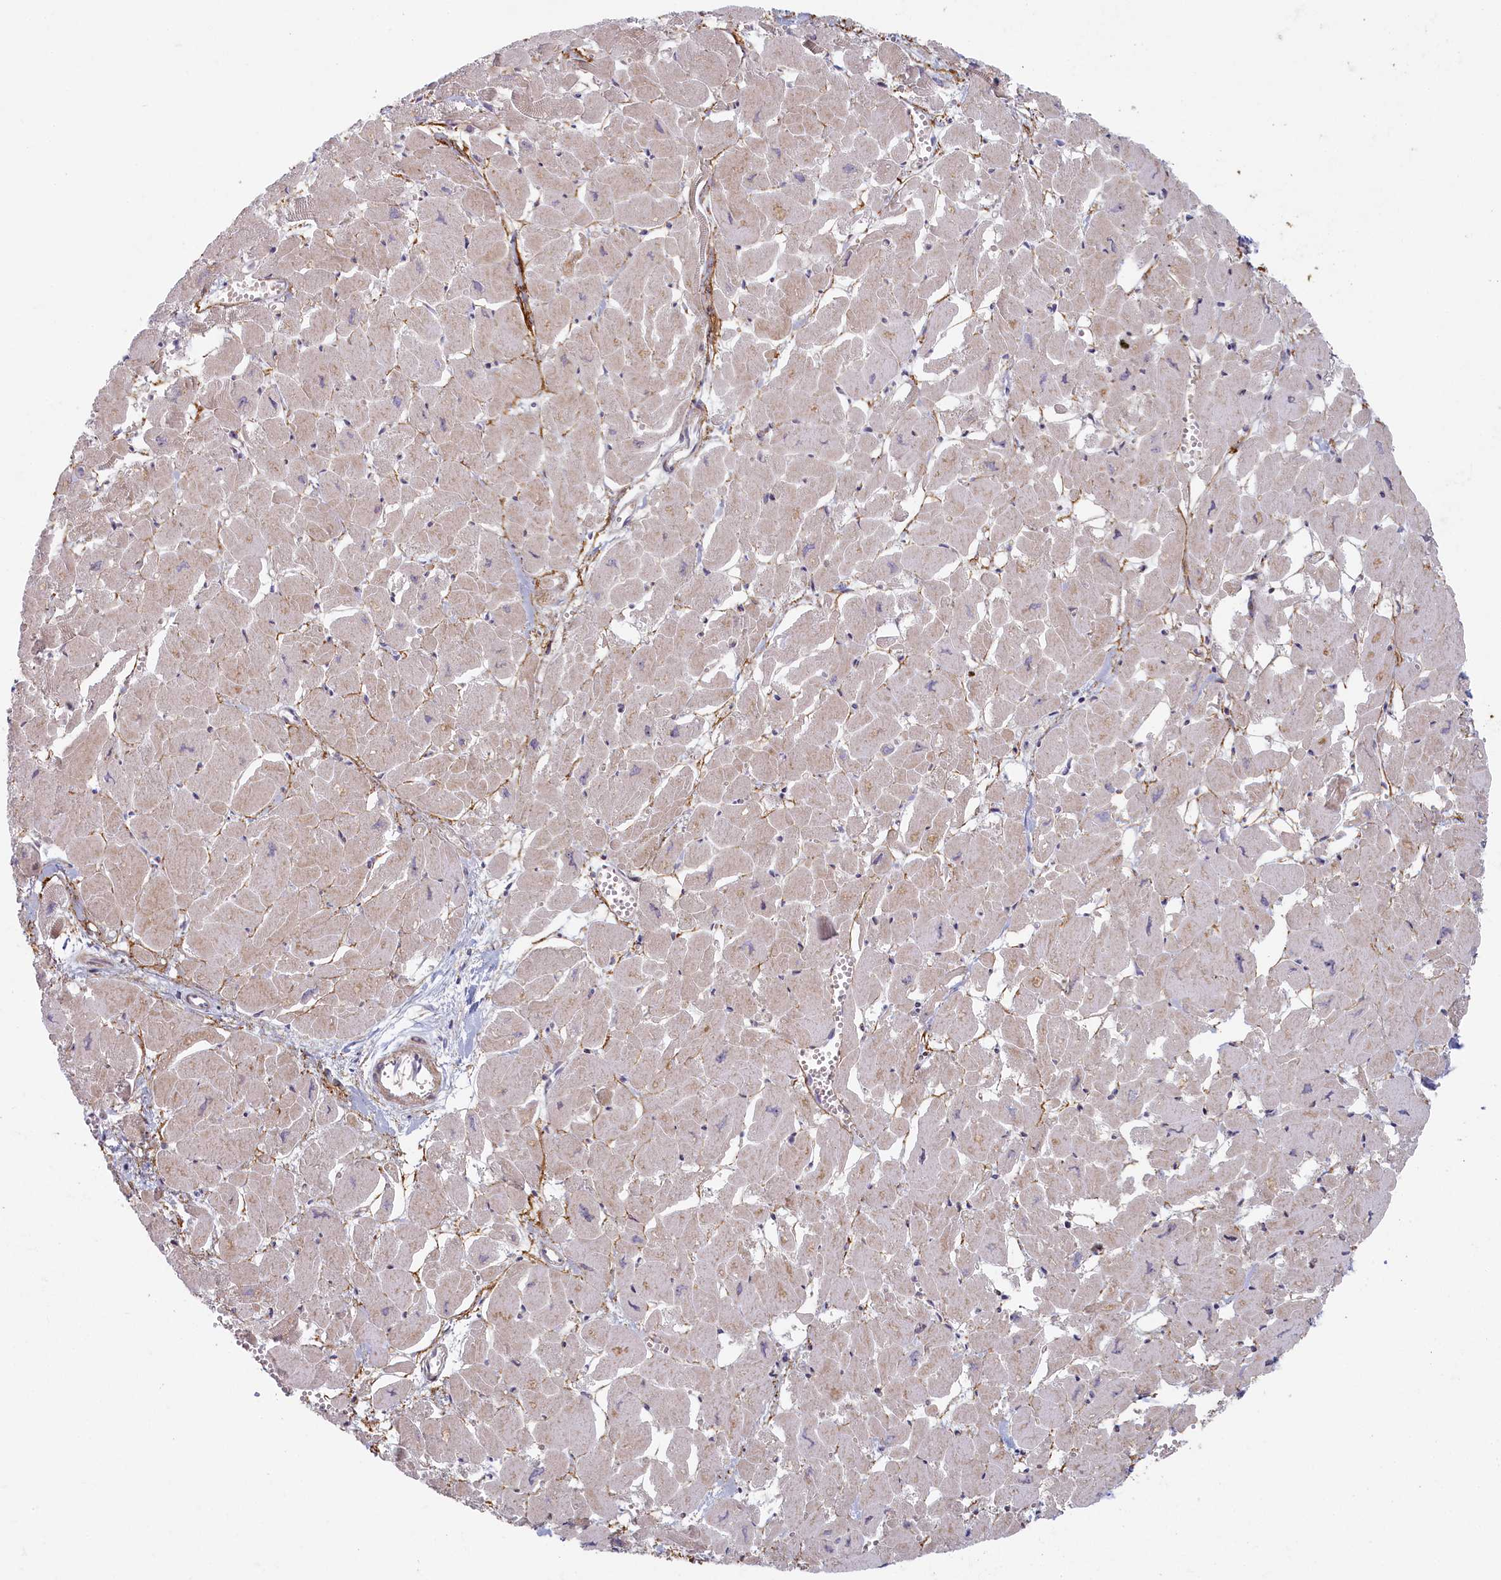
{"staining": {"intensity": "negative", "quantity": "none", "location": "none"}, "tissue": "heart muscle", "cell_type": "Cardiomyocytes", "image_type": "normal", "snomed": [{"axis": "morphology", "description": "Normal tissue, NOS"}, {"axis": "topography", "description": "Heart"}], "caption": "IHC of unremarkable human heart muscle exhibits no staining in cardiomyocytes. The staining is performed using DAB (3,3'-diaminobenzidine) brown chromogen with nuclei counter-stained in using hematoxylin.", "gene": "INTS4", "patient": {"sex": "male", "age": 54}}